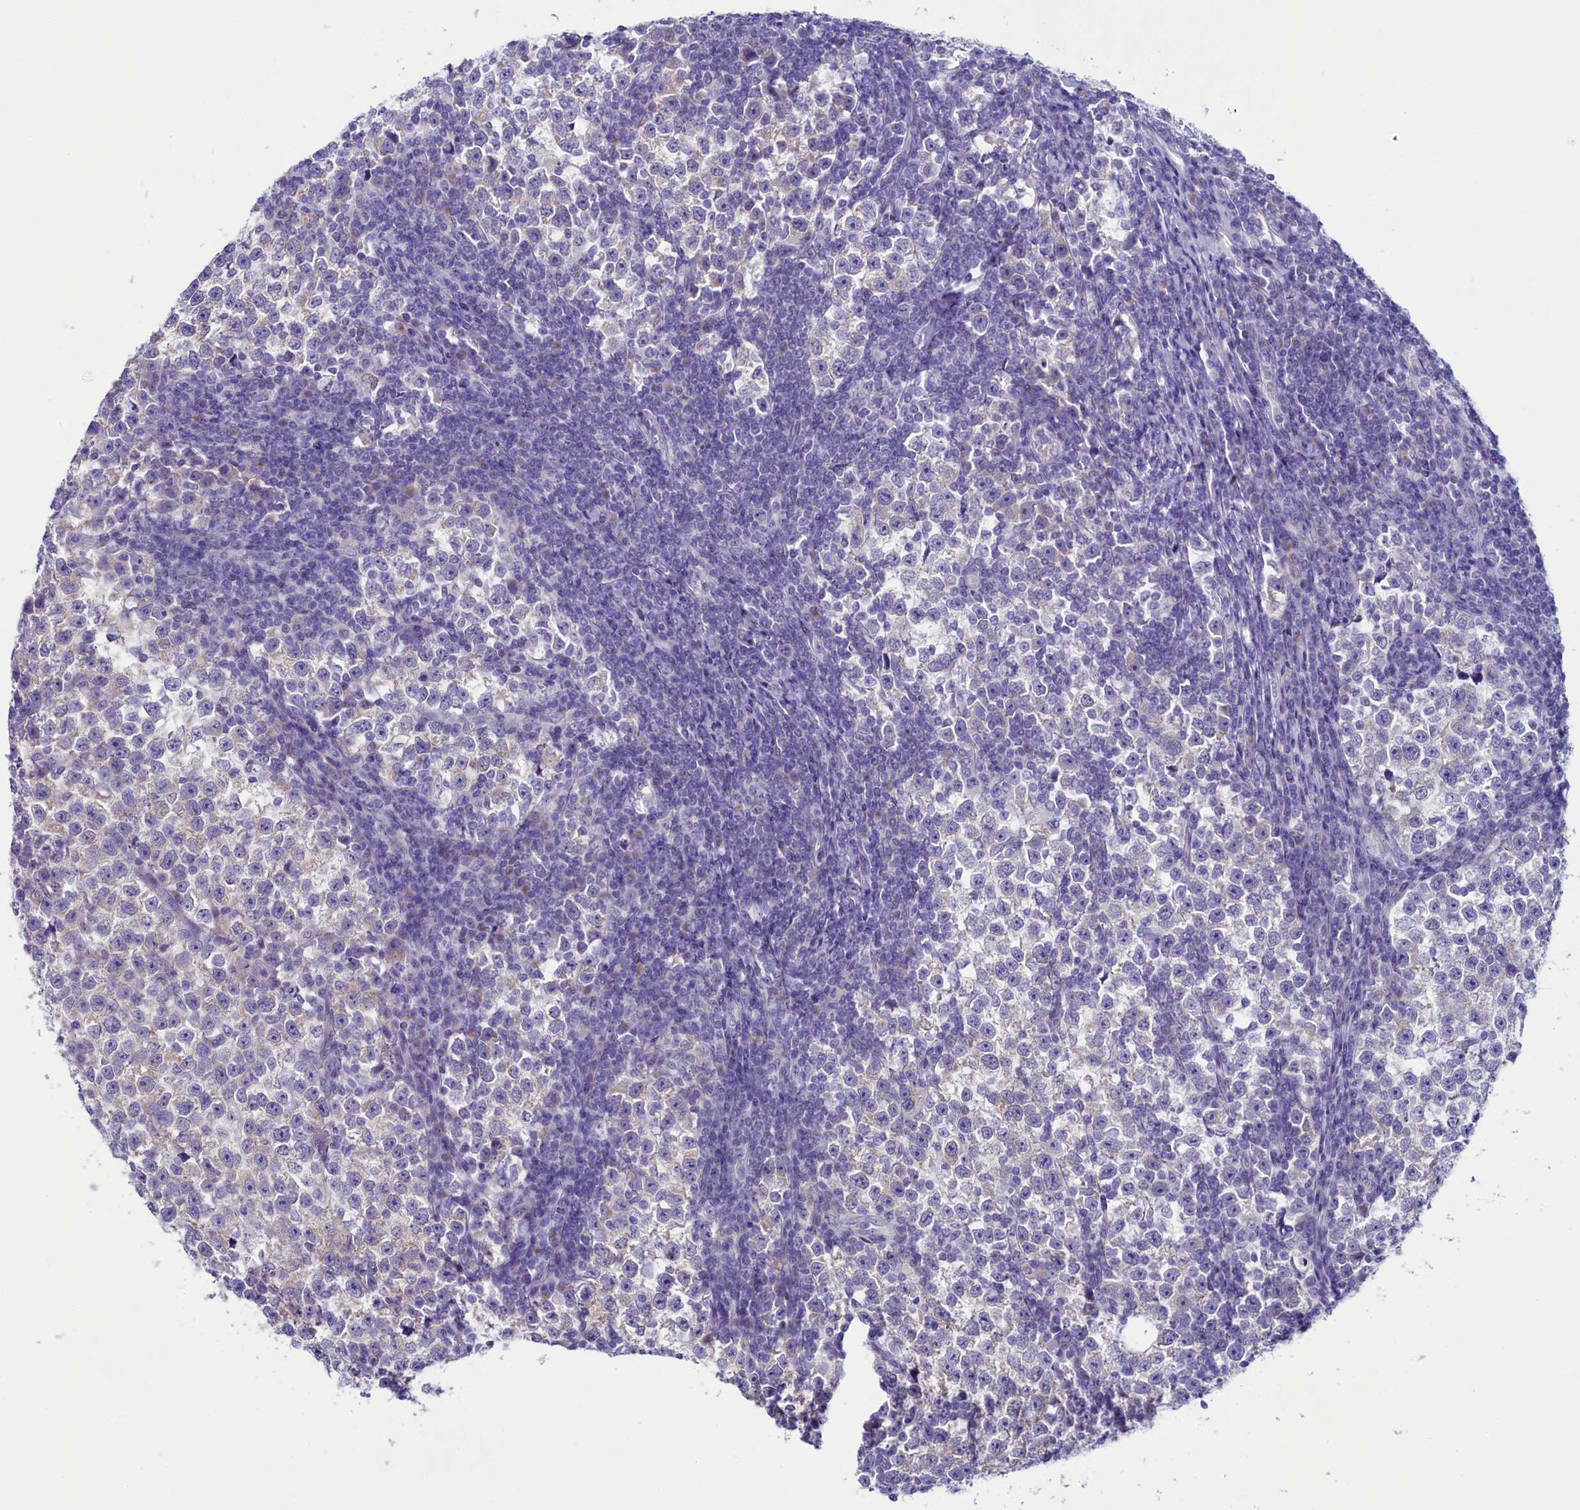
{"staining": {"intensity": "negative", "quantity": "none", "location": "none"}, "tissue": "testis cancer", "cell_type": "Tumor cells", "image_type": "cancer", "snomed": [{"axis": "morphology", "description": "Normal tissue, NOS"}, {"axis": "morphology", "description": "Seminoma, NOS"}, {"axis": "topography", "description": "Testis"}], "caption": "Histopathology image shows no protein positivity in tumor cells of testis cancer tissue.", "gene": "SKA3", "patient": {"sex": "male", "age": 43}}